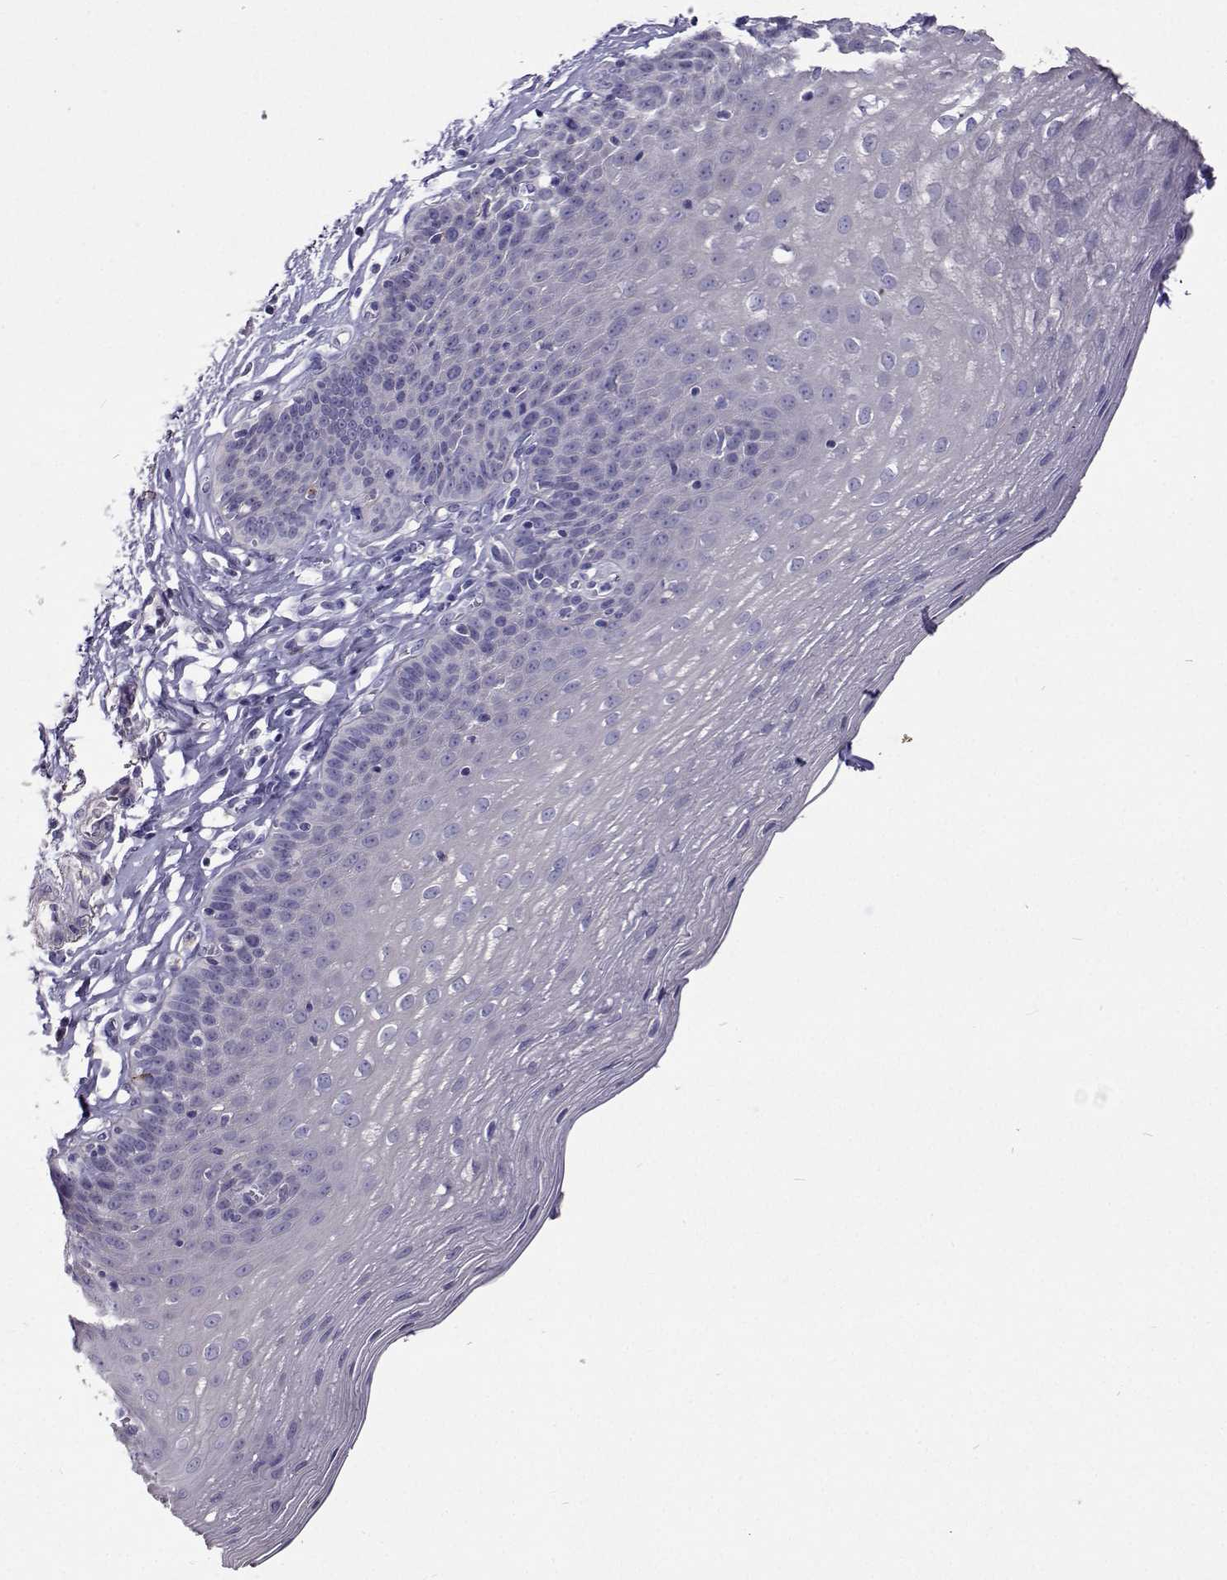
{"staining": {"intensity": "negative", "quantity": "none", "location": "none"}, "tissue": "esophagus", "cell_type": "Squamous epithelial cells", "image_type": "normal", "snomed": [{"axis": "morphology", "description": "Normal tissue, NOS"}, {"axis": "topography", "description": "Esophagus"}], "caption": "Squamous epithelial cells show no significant positivity in benign esophagus.", "gene": "CFAP44", "patient": {"sex": "female", "age": 81}}